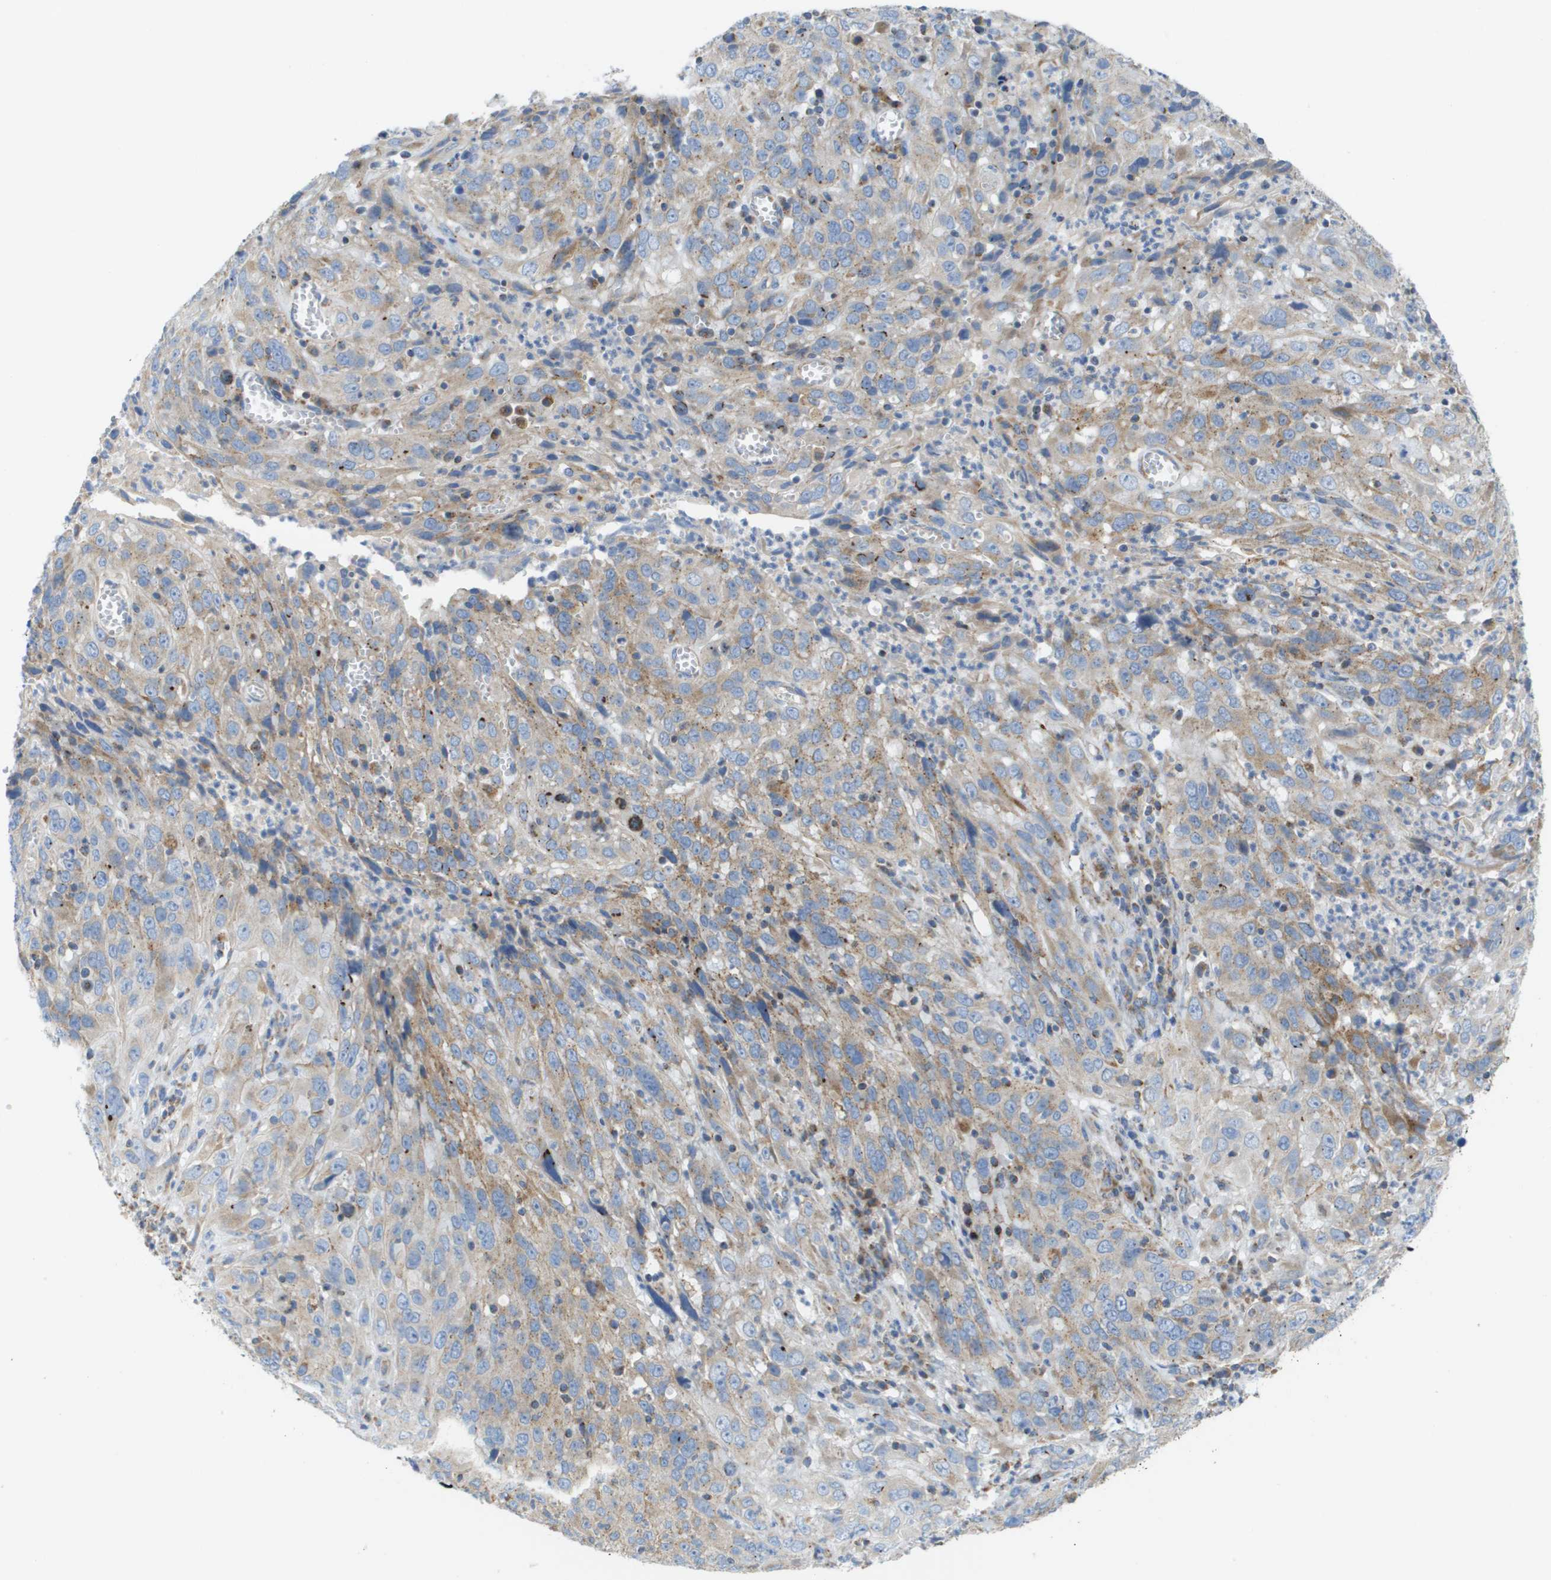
{"staining": {"intensity": "weak", "quantity": ">75%", "location": "cytoplasmic/membranous"}, "tissue": "cervical cancer", "cell_type": "Tumor cells", "image_type": "cancer", "snomed": [{"axis": "morphology", "description": "Squamous cell carcinoma, NOS"}, {"axis": "topography", "description": "Cervix"}], "caption": "Protein analysis of squamous cell carcinoma (cervical) tissue shows weak cytoplasmic/membranous staining in approximately >75% of tumor cells.", "gene": "FIS1", "patient": {"sex": "female", "age": 32}}